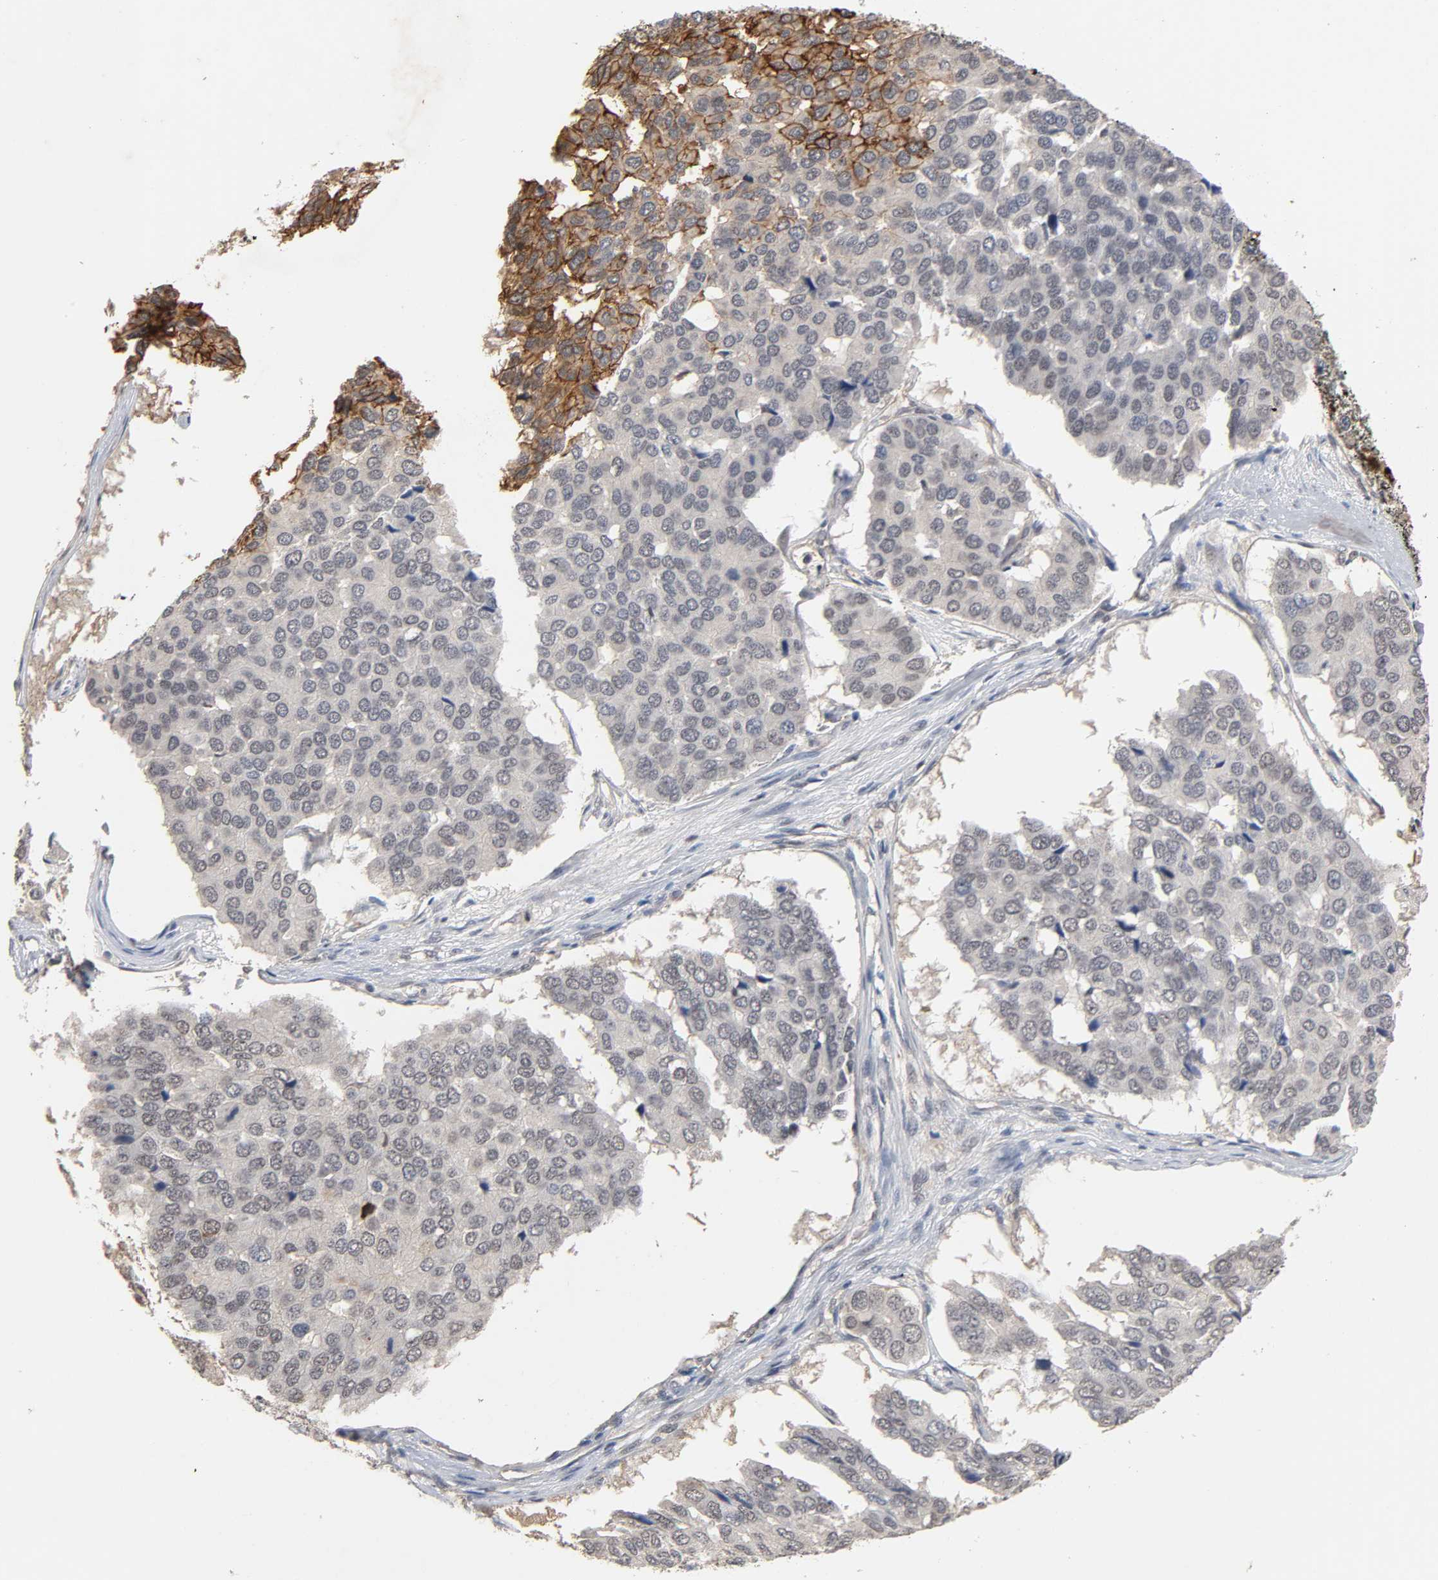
{"staining": {"intensity": "strong", "quantity": "25%-75%", "location": "cytoplasmic/membranous"}, "tissue": "pancreatic cancer", "cell_type": "Tumor cells", "image_type": "cancer", "snomed": [{"axis": "morphology", "description": "Adenocarcinoma, NOS"}, {"axis": "topography", "description": "Pancreas"}], "caption": "Immunohistochemical staining of pancreatic cancer (adenocarcinoma) displays high levels of strong cytoplasmic/membranous protein positivity in about 25%-75% of tumor cells. Nuclei are stained in blue.", "gene": "HTR1E", "patient": {"sex": "male", "age": 50}}